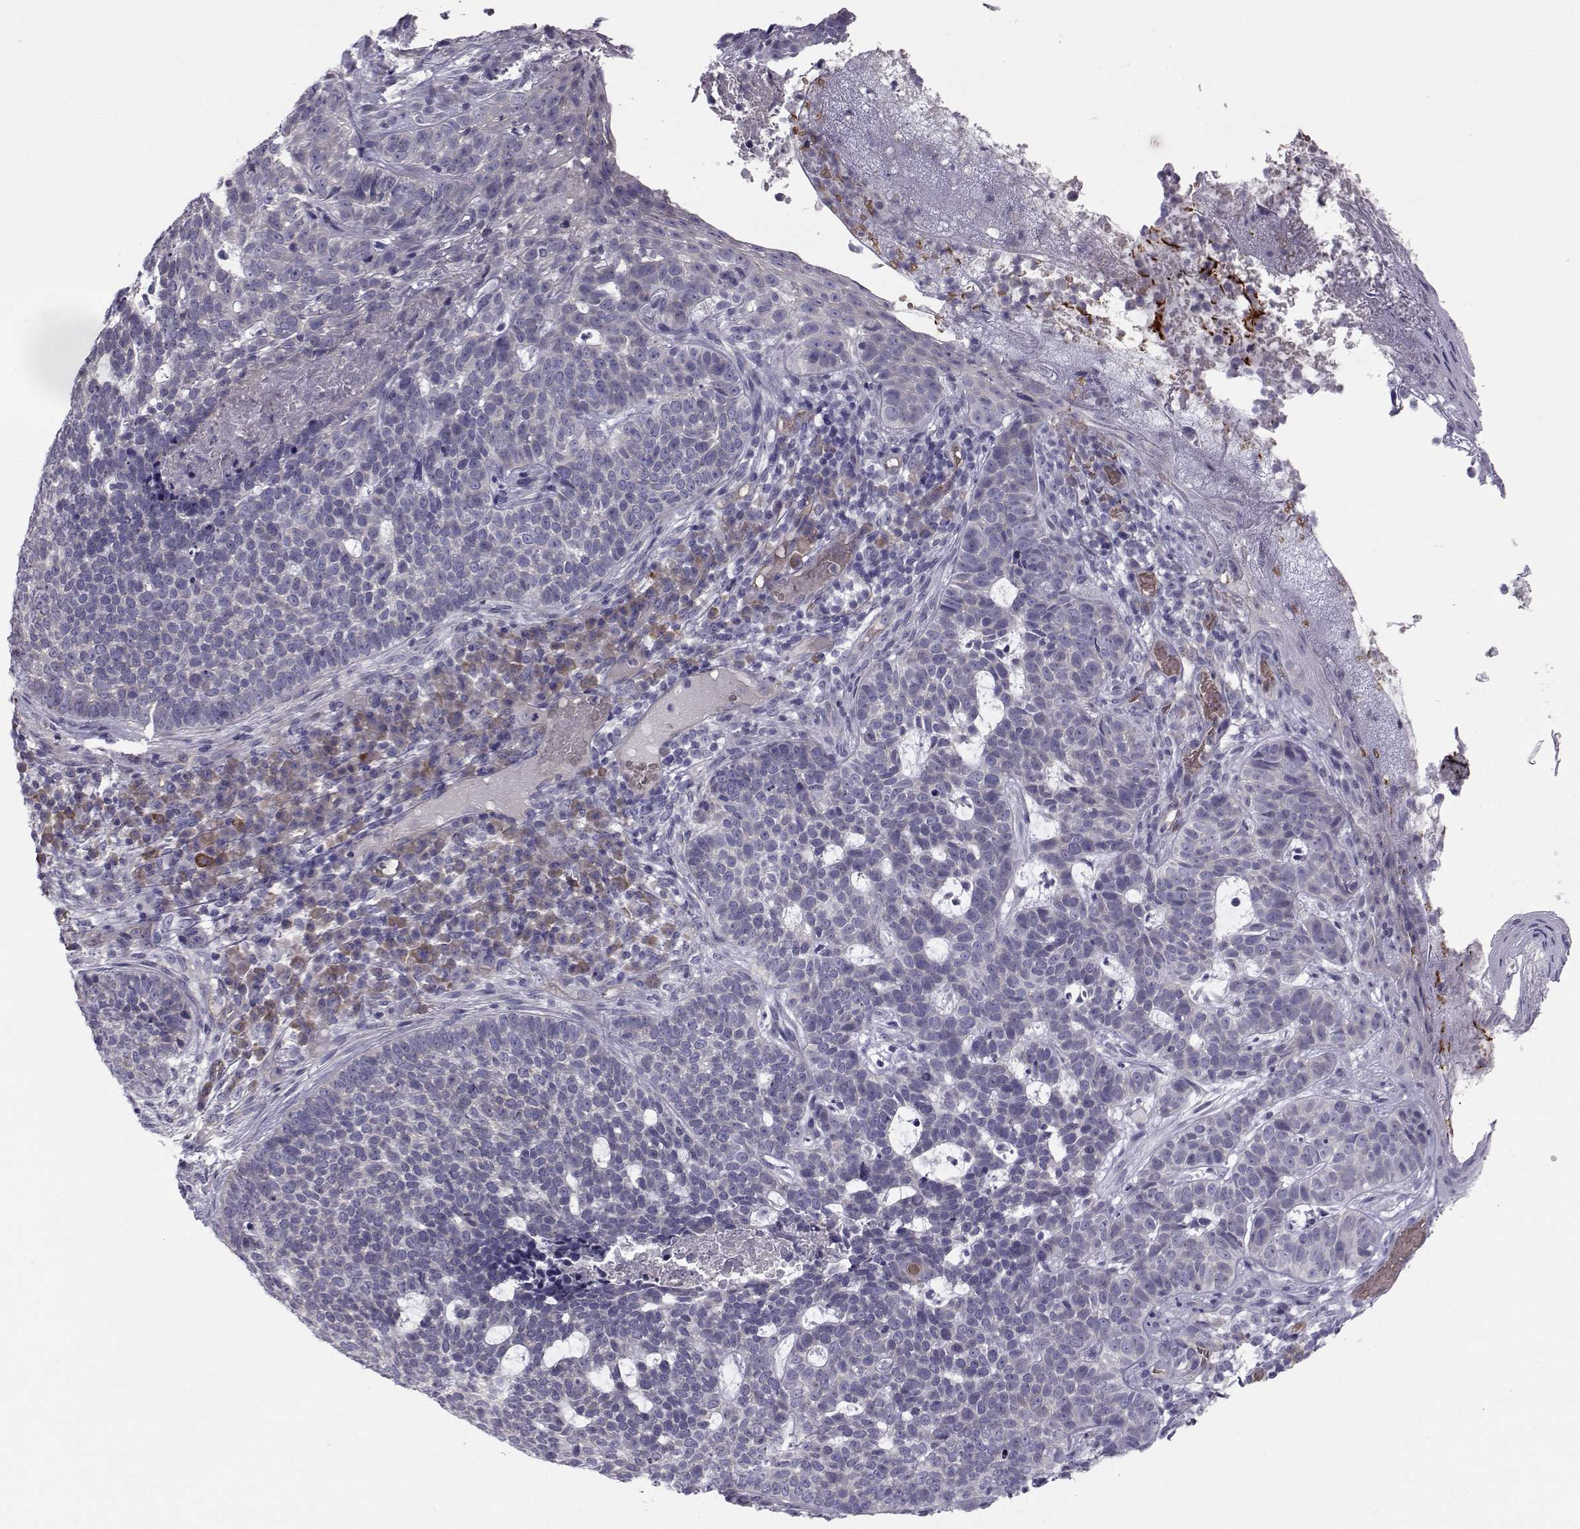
{"staining": {"intensity": "weak", "quantity": "<25%", "location": "cytoplasmic/membranous"}, "tissue": "skin cancer", "cell_type": "Tumor cells", "image_type": "cancer", "snomed": [{"axis": "morphology", "description": "Basal cell carcinoma"}, {"axis": "topography", "description": "Skin"}], "caption": "Skin basal cell carcinoma was stained to show a protein in brown. There is no significant positivity in tumor cells. The staining was performed using DAB (3,3'-diaminobenzidine) to visualize the protein expression in brown, while the nuclei were stained in blue with hematoxylin (Magnification: 20x).", "gene": "QPCT", "patient": {"sex": "female", "age": 69}}